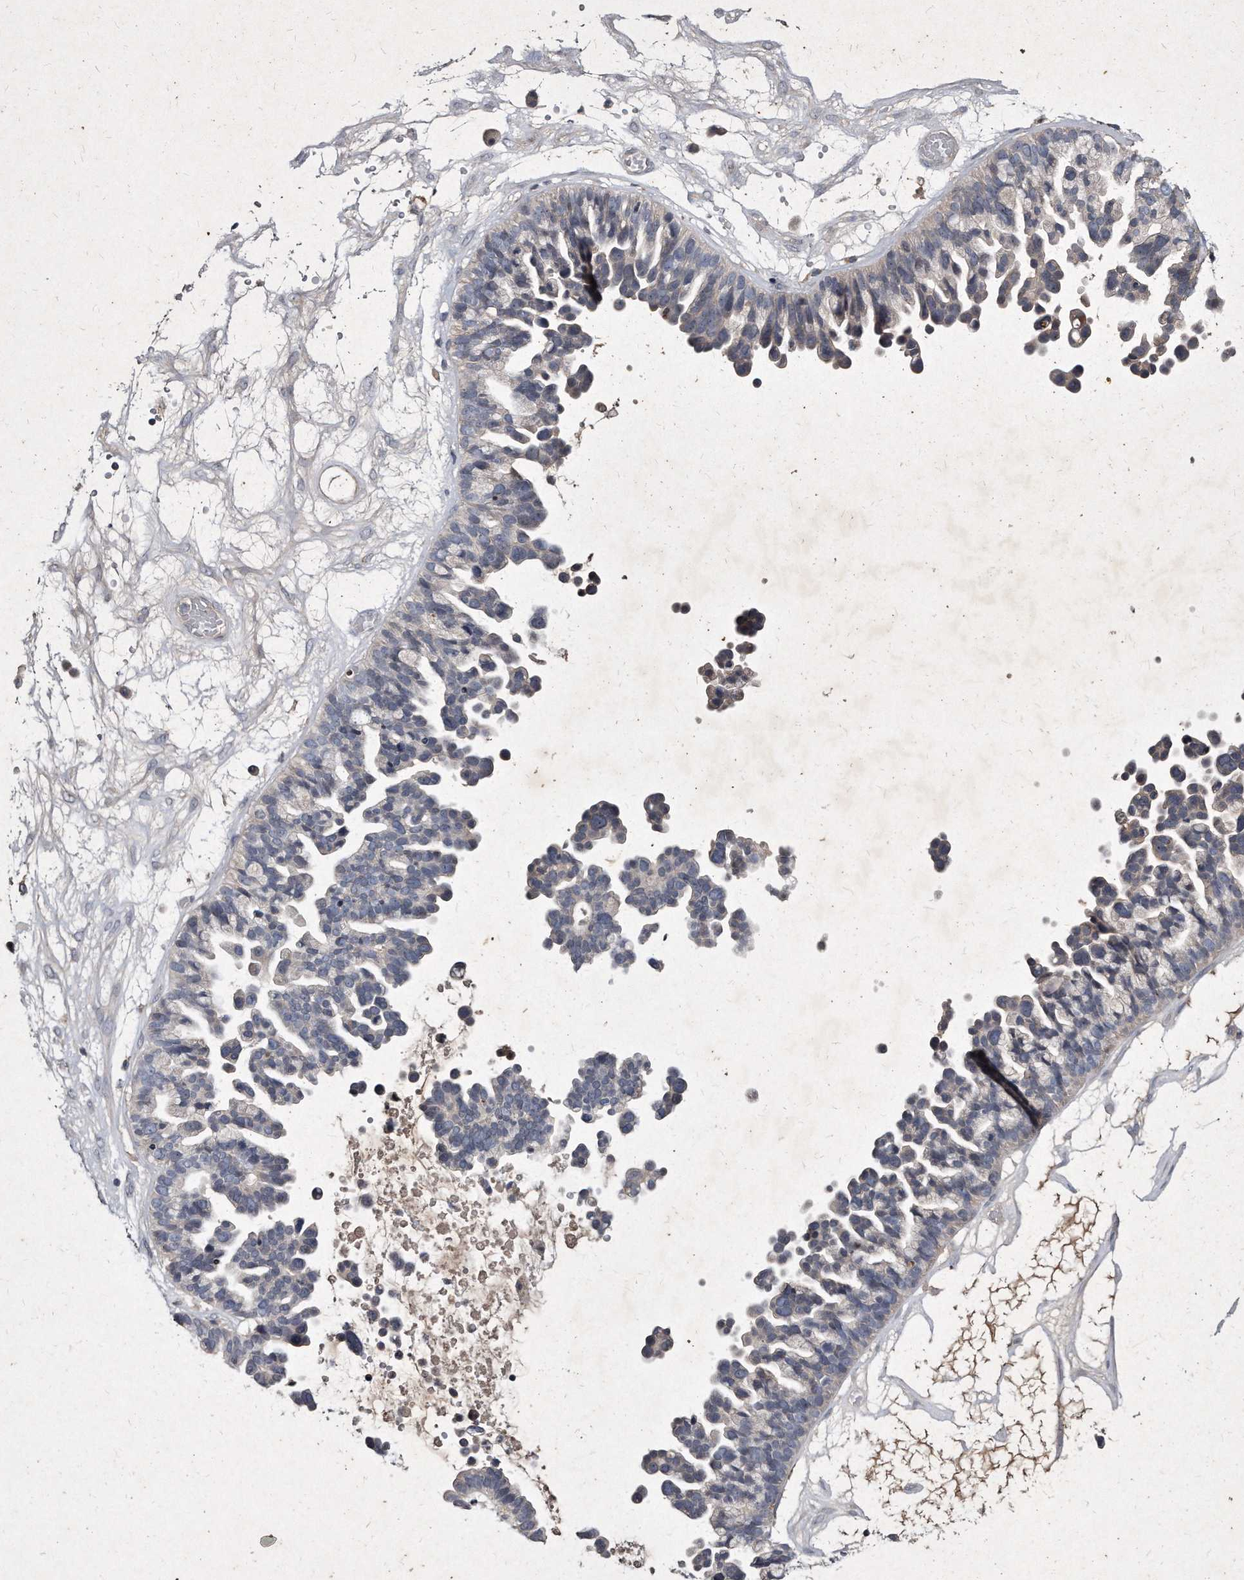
{"staining": {"intensity": "negative", "quantity": "none", "location": "none"}, "tissue": "ovarian cancer", "cell_type": "Tumor cells", "image_type": "cancer", "snomed": [{"axis": "morphology", "description": "Cystadenocarcinoma, serous, NOS"}, {"axis": "topography", "description": "Ovary"}], "caption": "Human serous cystadenocarcinoma (ovarian) stained for a protein using immunohistochemistry (IHC) reveals no positivity in tumor cells.", "gene": "KLHDC3", "patient": {"sex": "female", "age": 56}}